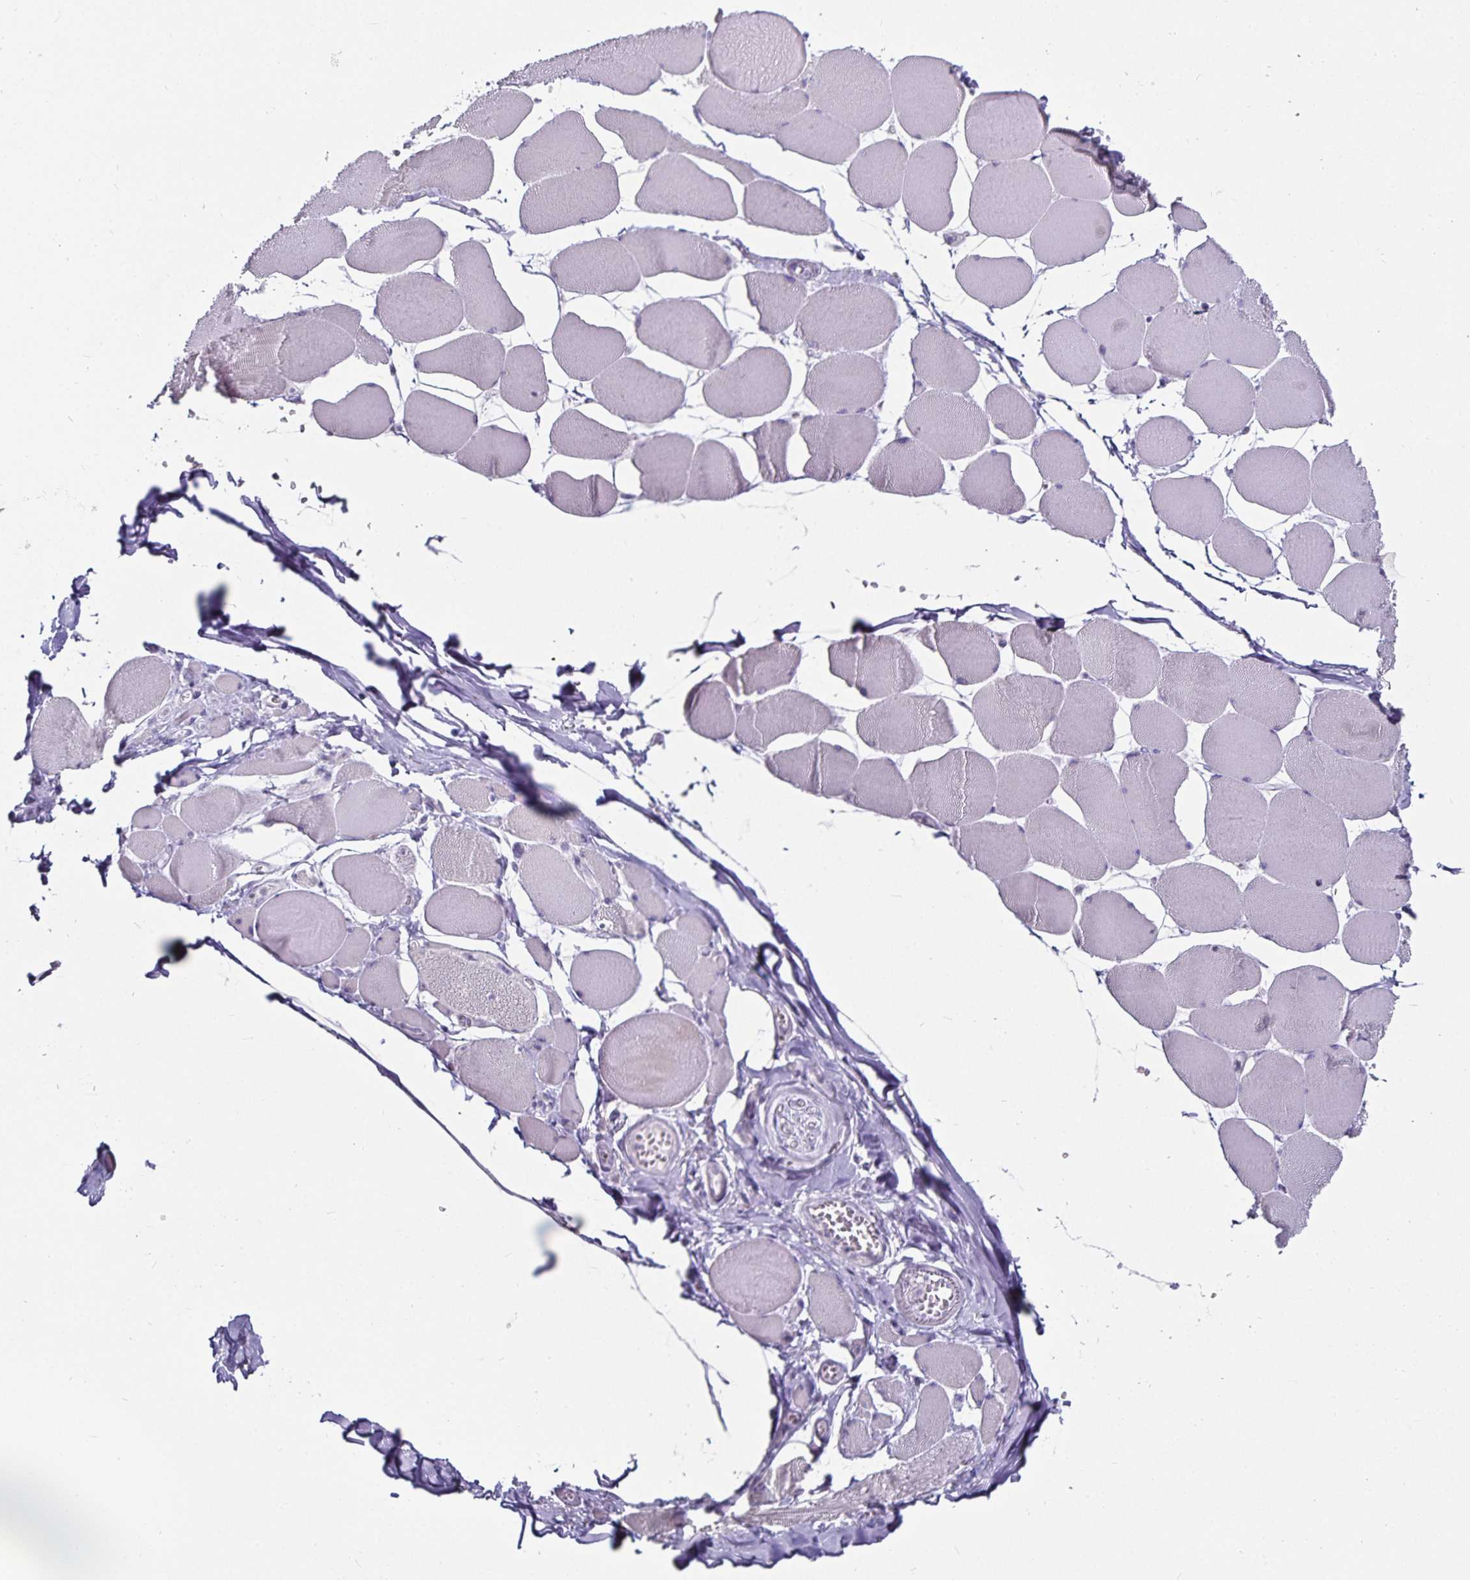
{"staining": {"intensity": "negative", "quantity": "none", "location": "none"}, "tissue": "skeletal muscle", "cell_type": "Myocytes", "image_type": "normal", "snomed": [{"axis": "morphology", "description": "Normal tissue, NOS"}, {"axis": "topography", "description": "Skeletal muscle"}], "caption": "Myocytes are negative for brown protein staining in unremarkable skeletal muscle. (DAB immunohistochemistry, high magnification).", "gene": "CA12", "patient": {"sex": "female", "age": 75}}